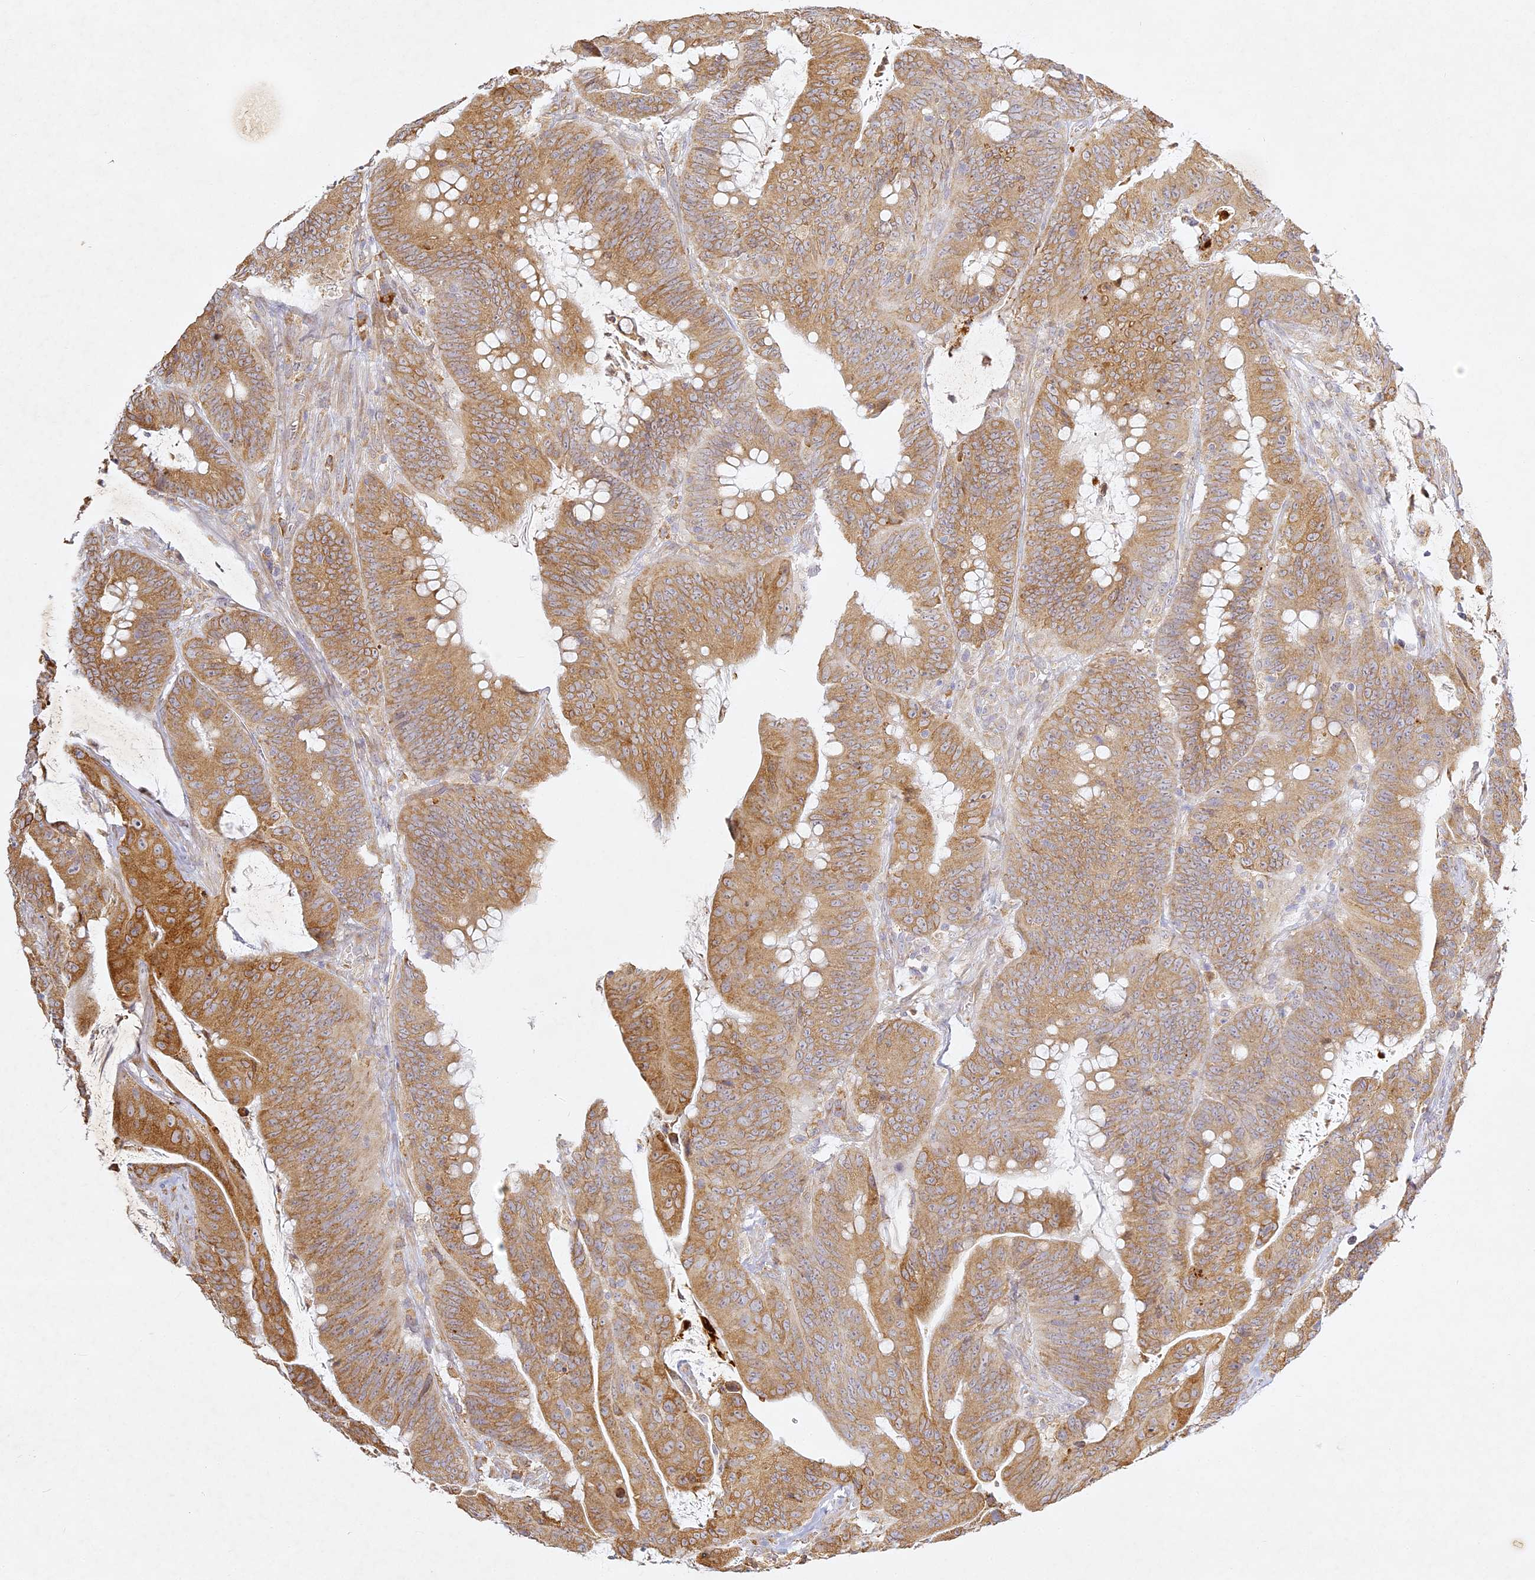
{"staining": {"intensity": "moderate", "quantity": ">75%", "location": "cytoplasmic/membranous"}, "tissue": "colorectal cancer", "cell_type": "Tumor cells", "image_type": "cancer", "snomed": [{"axis": "morphology", "description": "Adenocarcinoma, NOS"}, {"axis": "topography", "description": "Colon"}], "caption": "A brown stain highlights moderate cytoplasmic/membranous expression of a protein in colorectal adenocarcinoma tumor cells.", "gene": "SLC30A5", "patient": {"sex": "male", "age": 45}}